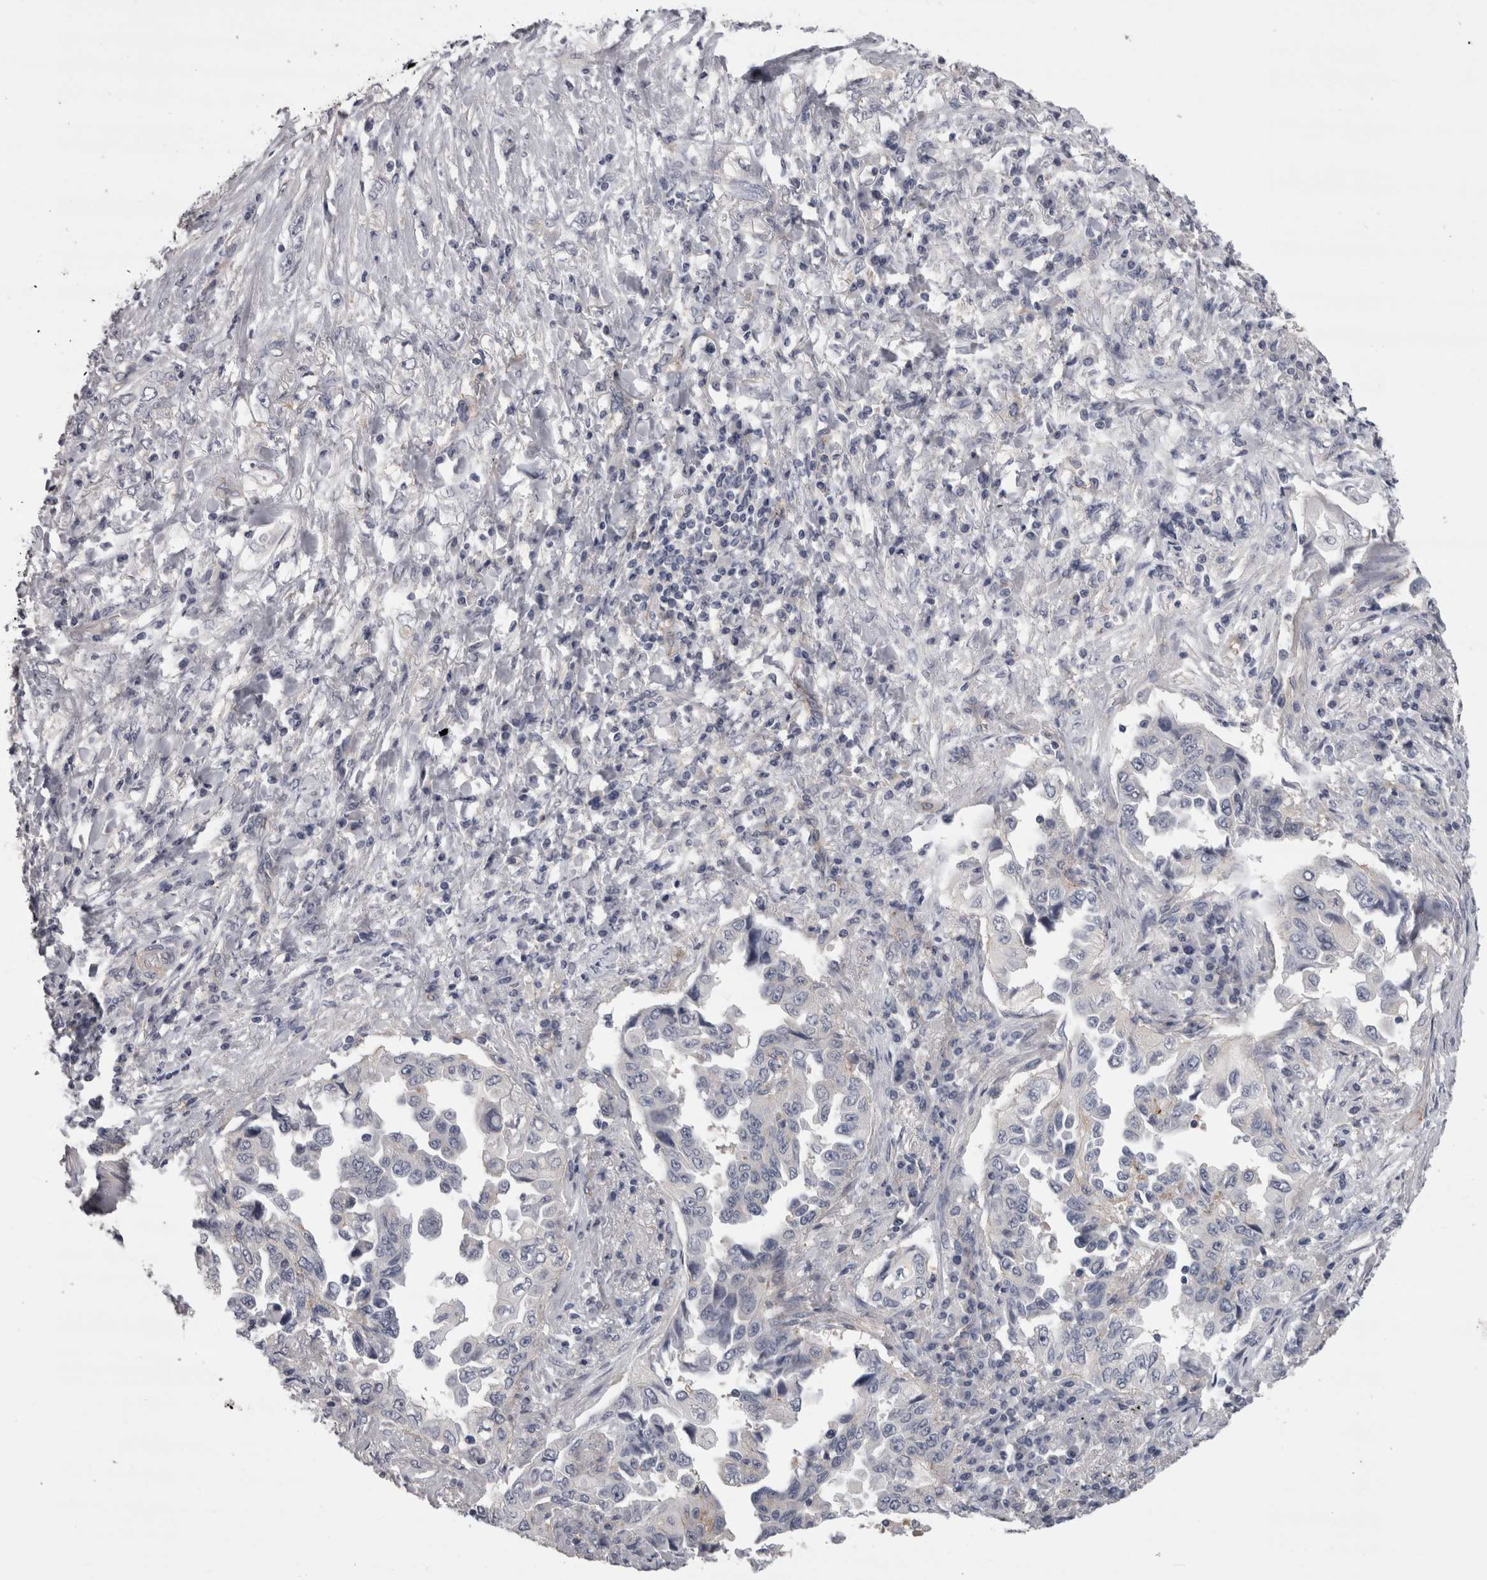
{"staining": {"intensity": "negative", "quantity": "none", "location": "none"}, "tissue": "lung cancer", "cell_type": "Tumor cells", "image_type": "cancer", "snomed": [{"axis": "morphology", "description": "Adenocarcinoma, NOS"}, {"axis": "topography", "description": "Lung"}], "caption": "High magnification brightfield microscopy of lung cancer (adenocarcinoma) stained with DAB (brown) and counterstained with hematoxylin (blue): tumor cells show no significant expression.", "gene": "LYZL6", "patient": {"sex": "female", "age": 51}}